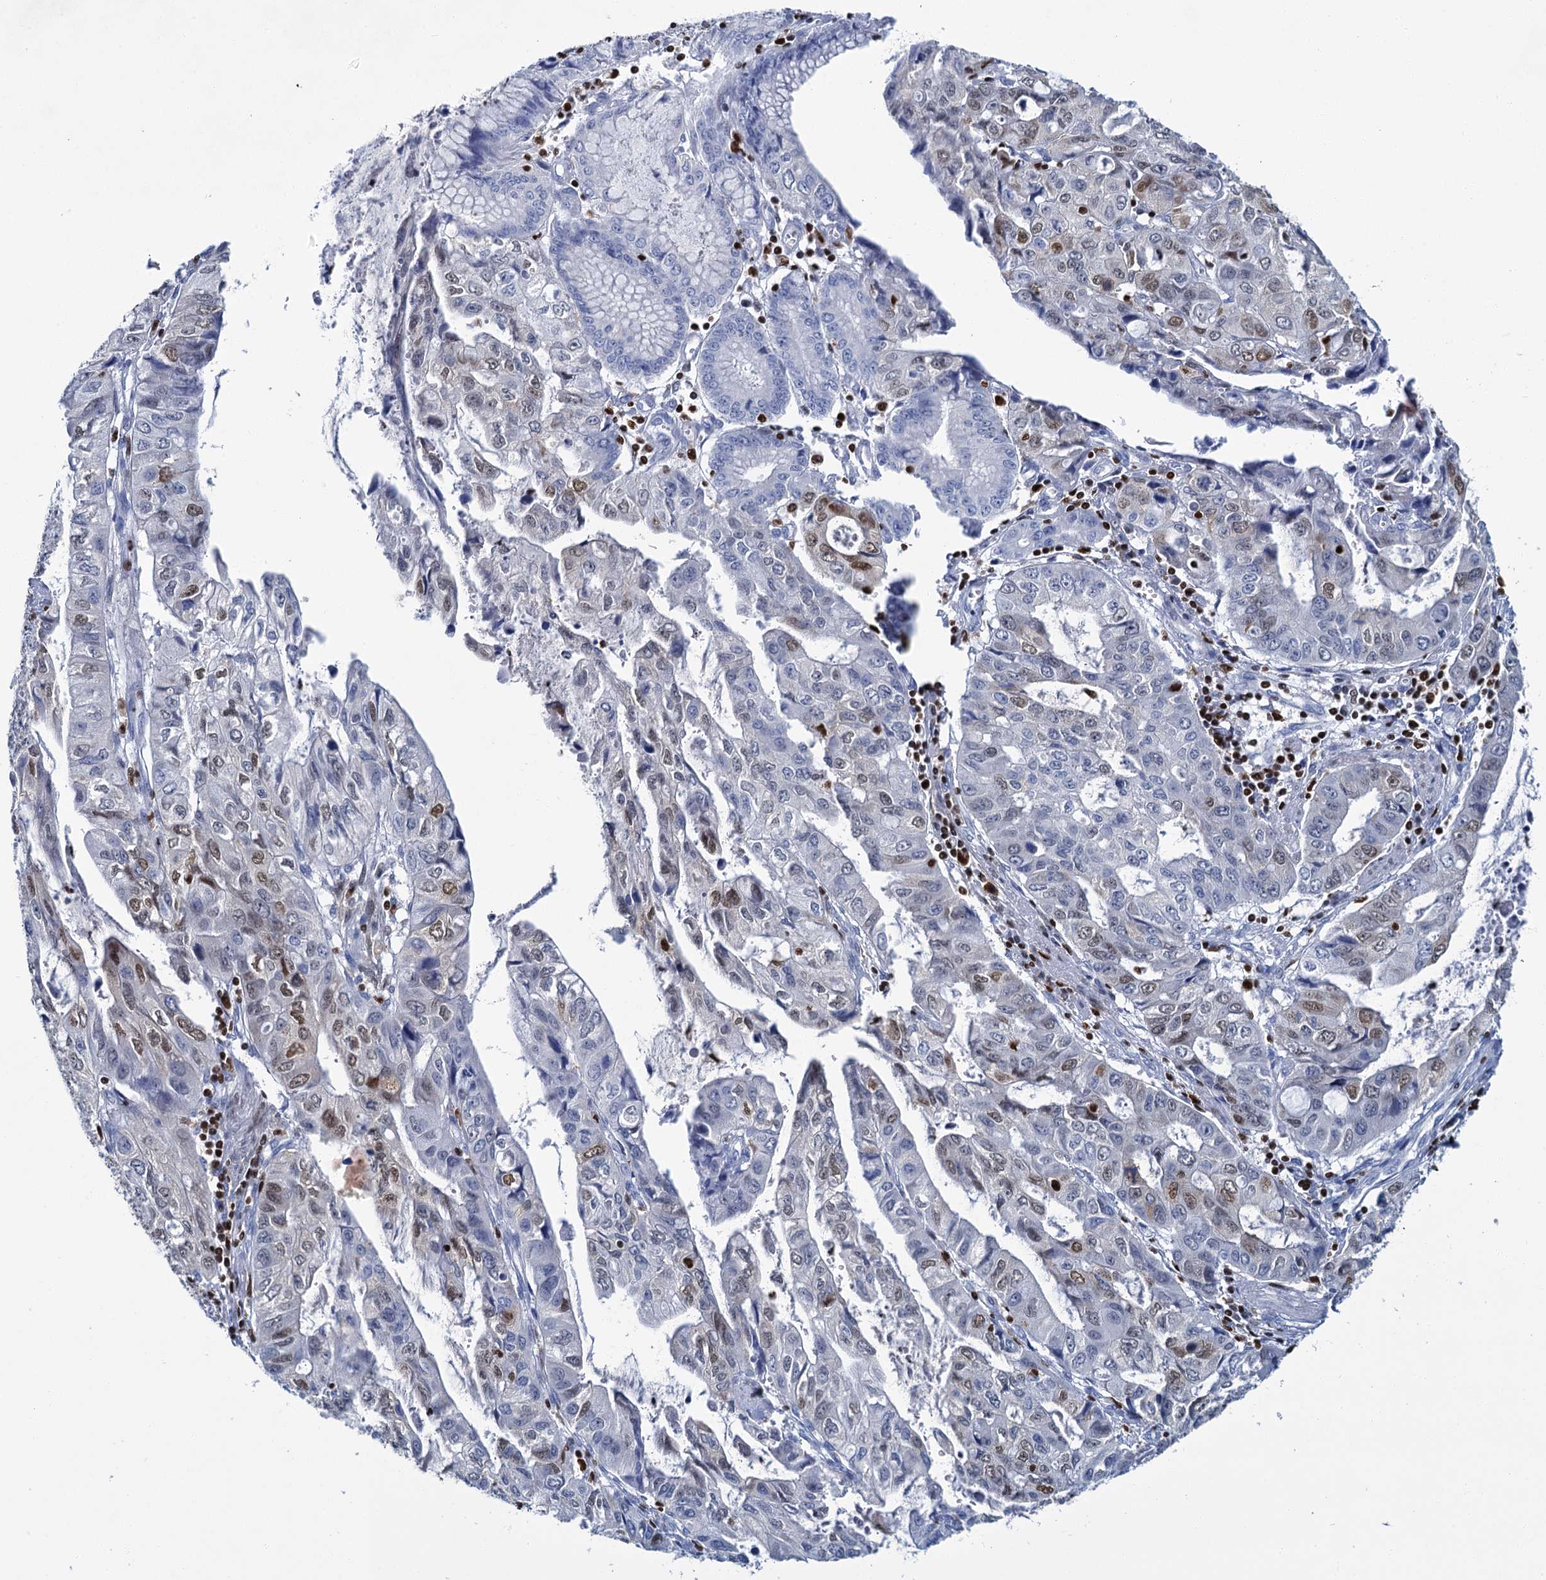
{"staining": {"intensity": "moderate", "quantity": "<25%", "location": "nuclear"}, "tissue": "stomach cancer", "cell_type": "Tumor cells", "image_type": "cancer", "snomed": [{"axis": "morphology", "description": "Adenocarcinoma, NOS"}, {"axis": "topography", "description": "Stomach, upper"}], "caption": "Immunohistochemical staining of adenocarcinoma (stomach) demonstrates low levels of moderate nuclear expression in approximately <25% of tumor cells.", "gene": "CELF2", "patient": {"sex": "female", "age": 52}}